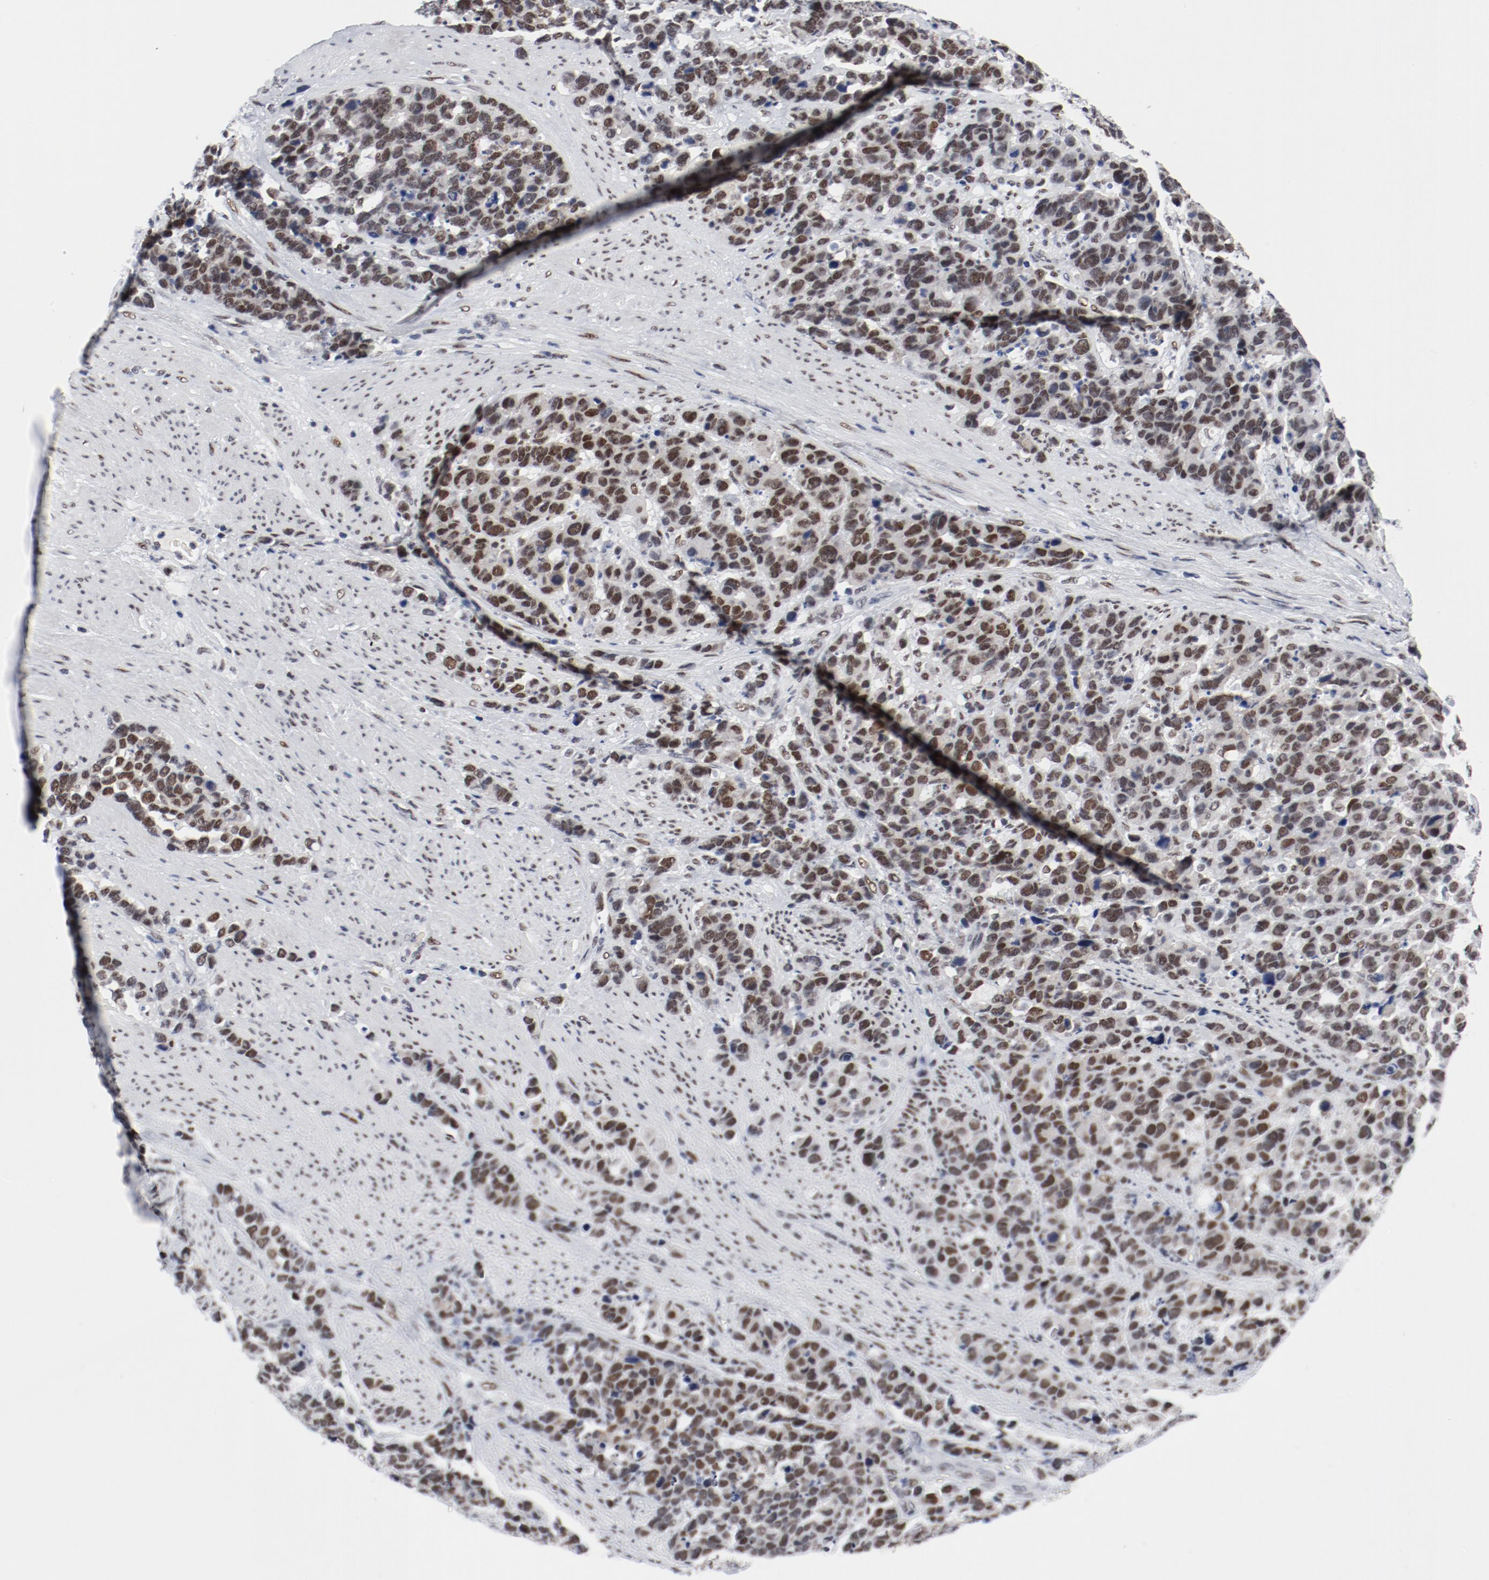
{"staining": {"intensity": "strong", "quantity": ">75%", "location": "nuclear"}, "tissue": "stomach cancer", "cell_type": "Tumor cells", "image_type": "cancer", "snomed": [{"axis": "morphology", "description": "Adenocarcinoma, NOS"}, {"axis": "topography", "description": "Stomach, upper"}], "caption": "Stomach cancer (adenocarcinoma) was stained to show a protein in brown. There is high levels of strong nuclear positivity in about >75% of tumor cells.", "gene": "ARNT", "patient": {"sex": "male", "age": 71}}